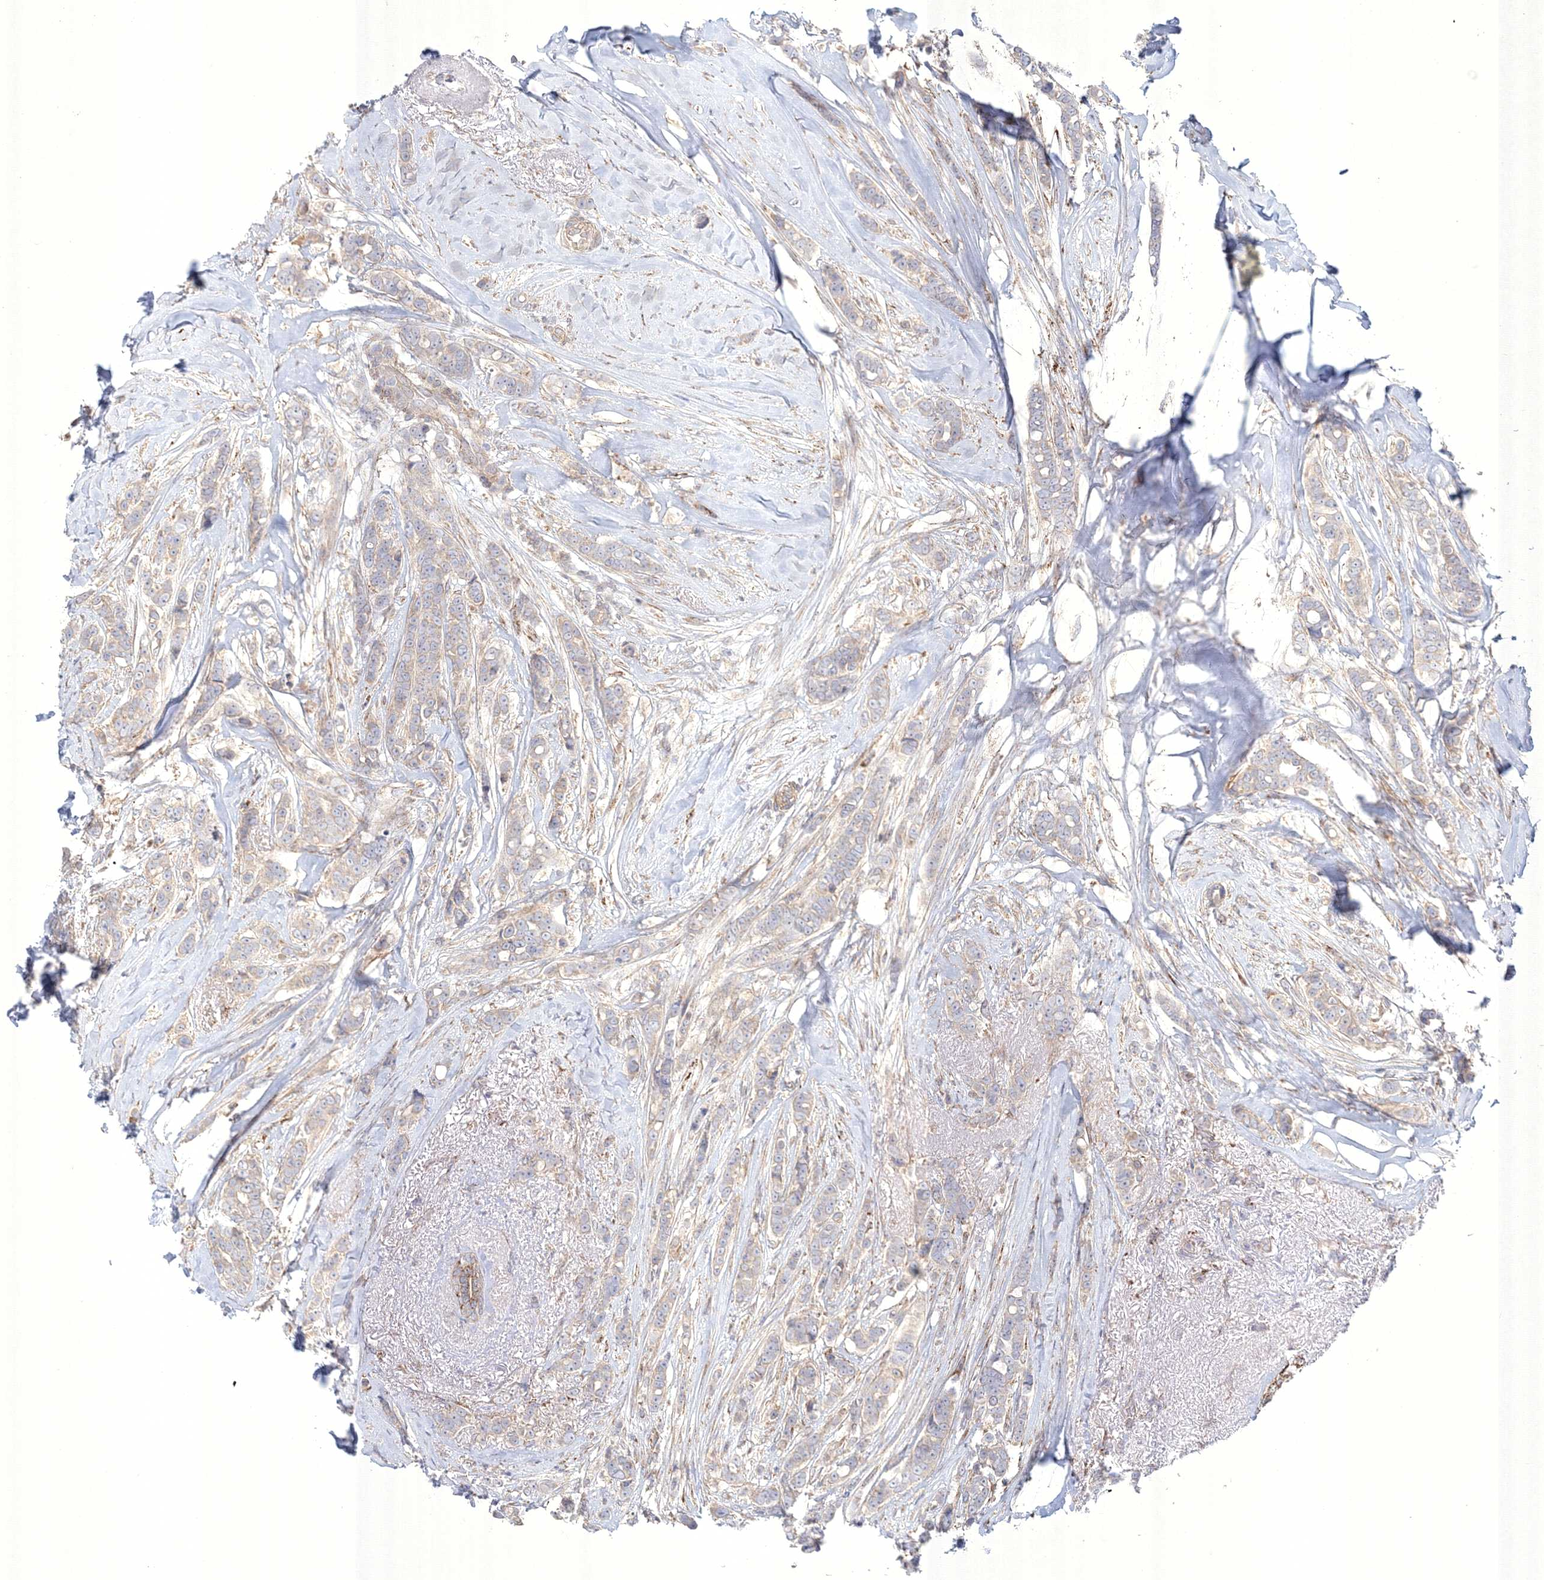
{"staining": {"intensity": "weak", "quantity": "<25%", "location": "cytoplasmic/membranous"}, "tissue": "breast cancer", "cell_type": "Tumor cells", "image_type": "cancer", "snomed": [{"axis": "morphology", "description": "Lobular carcinoma"}, {"axis": "topography", "description": "Breast"}], "caption": "The immunohistochemistry (IHC) histopathology image has no significant expression in tumor cells of breast lobular carcinoma tissue.", "gene": "WDR49", "patient": {"sex": "female", "age": 51}}